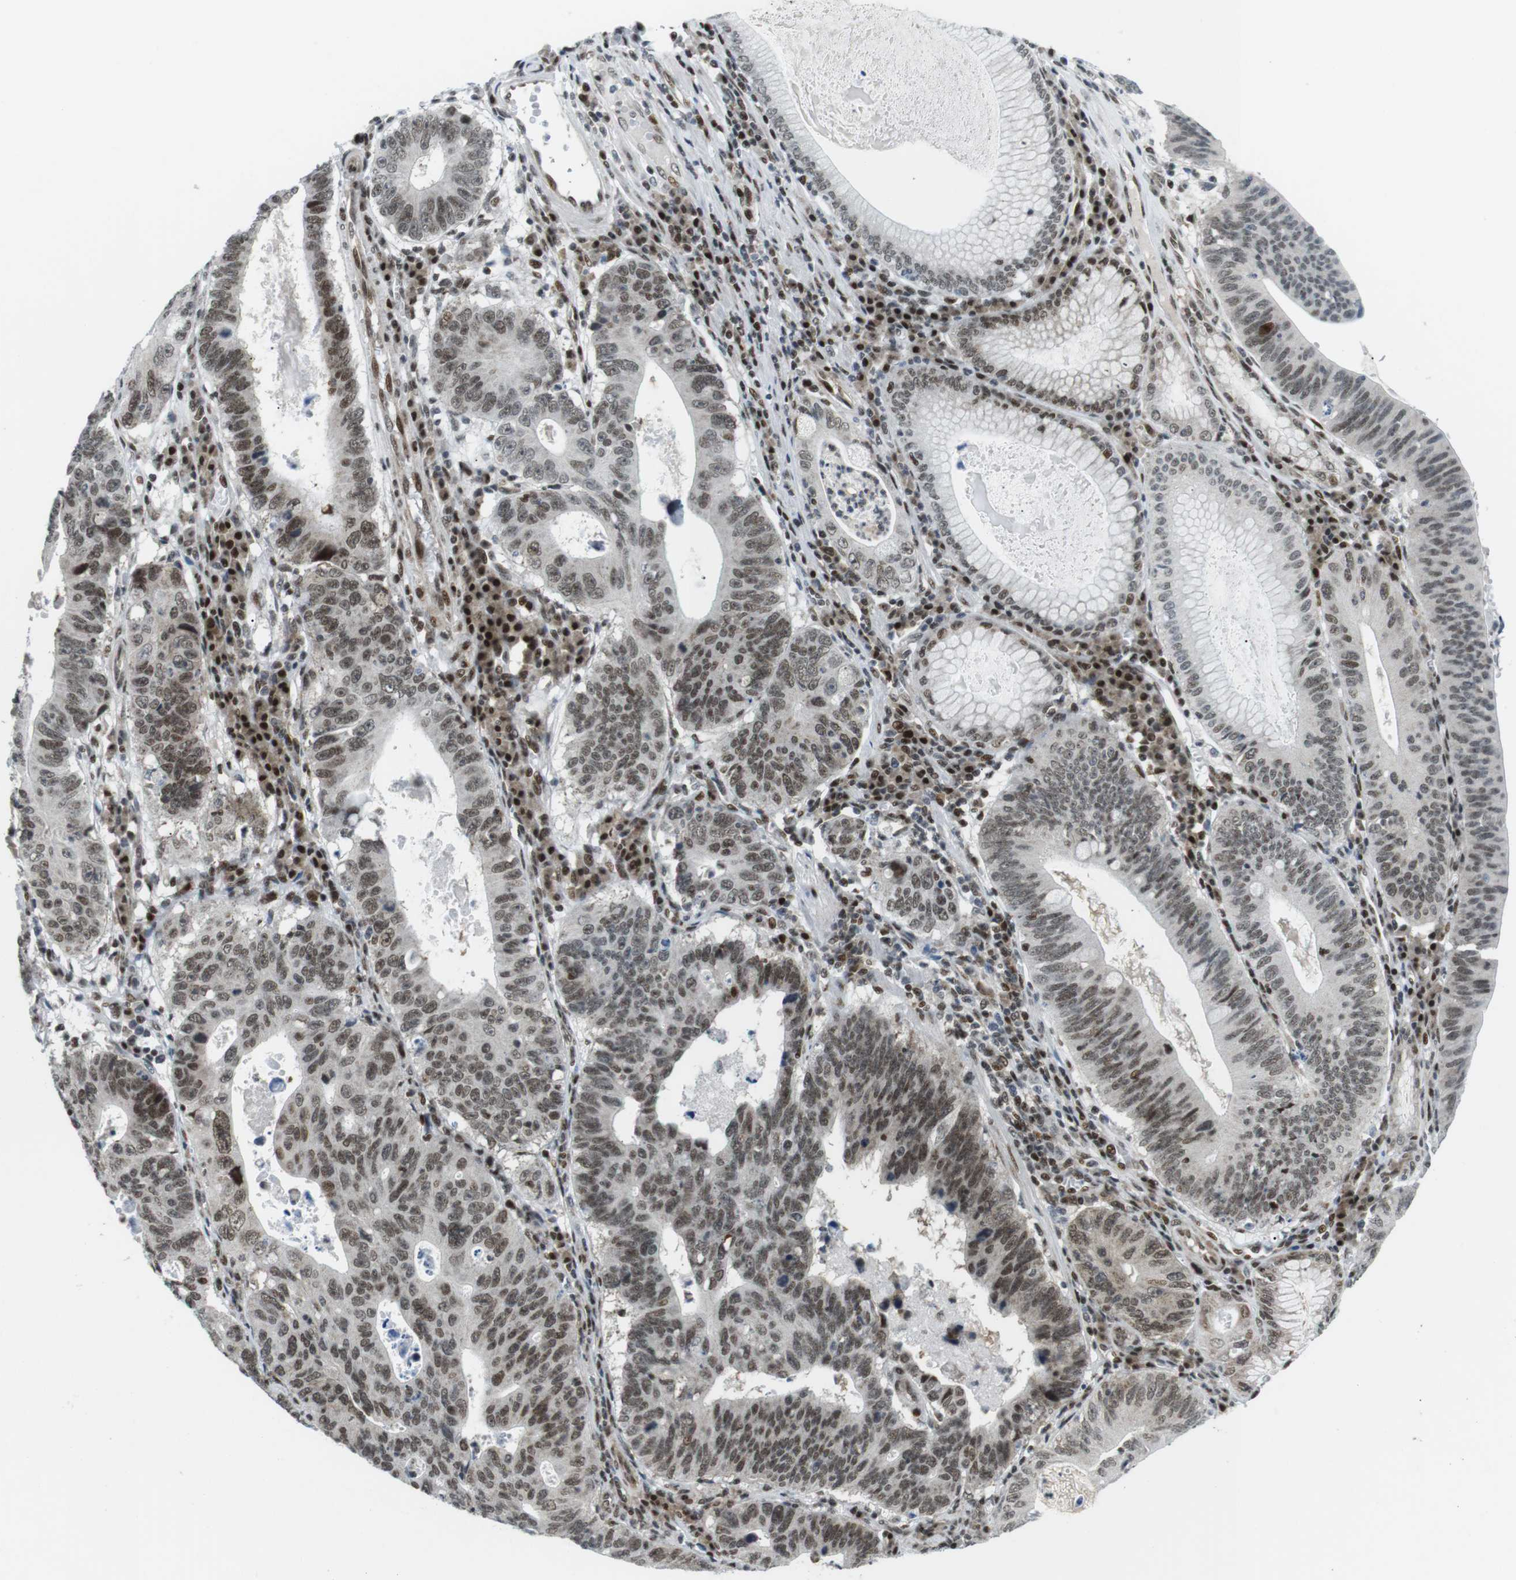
{"staining": {"intensity": "moderate", "quantity": ">75%", "location": "nuclear"}, "tissue": "stomach cancer", "cell_type": "Tumor cells", "image_type": "cancer", "snomed": [{"axis": "morphology", "description": "Adenocarcinoma, NOS"}, {"axis": "topography", "description": "Stomach"}], "caption": "Immunohistochemical staining of adenocarcinoma (stomach) exhibits medium levels of moderate nuclear protein positivity in approximately >75% of tumor cells.", "gene": "CDC27", "patient": {"sex": "male", "age": 59}}